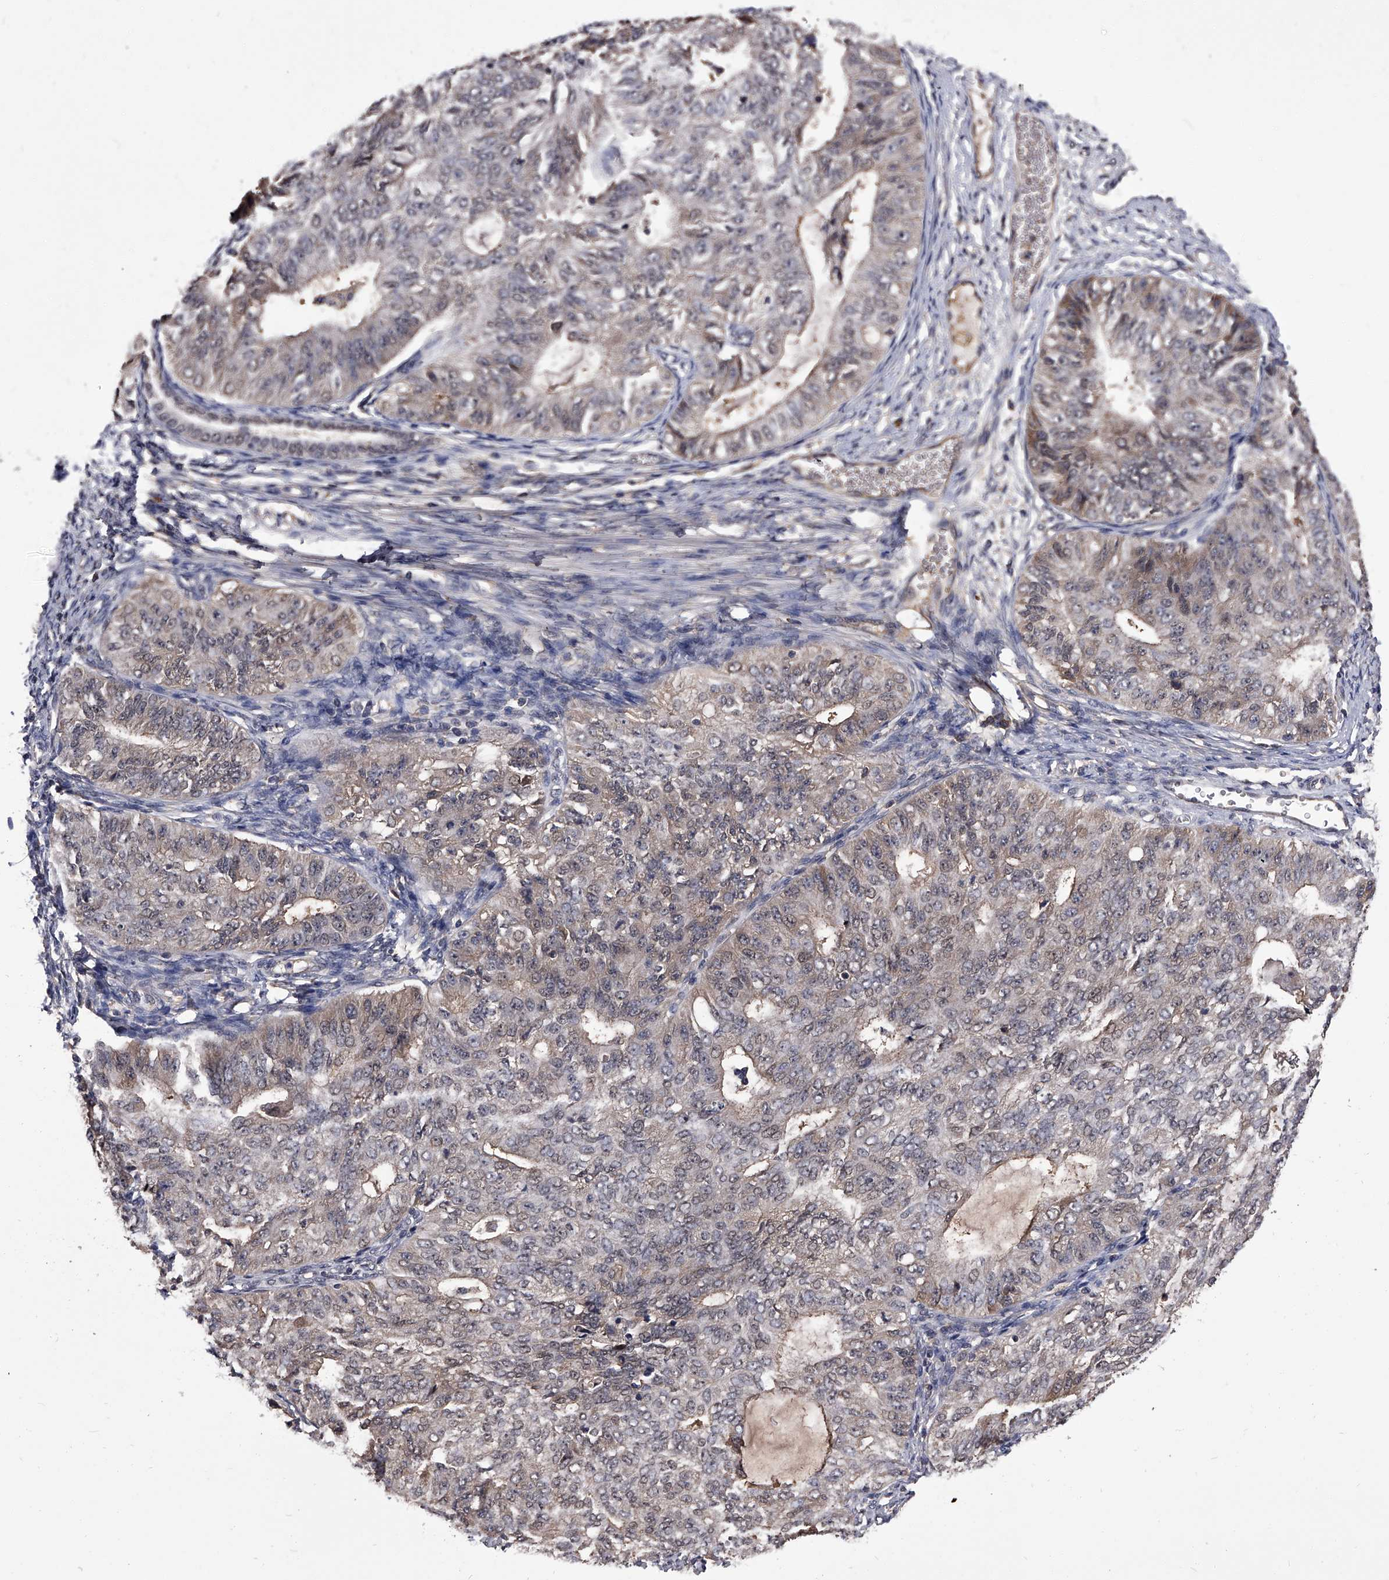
{"staining": {"intensity": "weak", "quantity": "<25%", "location": "cytoplasmic/membranous"}, "tissue": "endometrial cancer", "cell_type": "Tumor cells", "image_type": "cancer", "snomed": [{"axis": "morphology", "description": "Adenocarcinoma, NOS"}, {"axis": "topography", "description": "Endometrium"}], "caption": "A photomicrograph of adenocarcinoma (endometrial) stained for a protein demonstrates no brown staining in tumor cells.", "gene": "SLC18B1", "patient": {"sex": "female", "age": 32}}